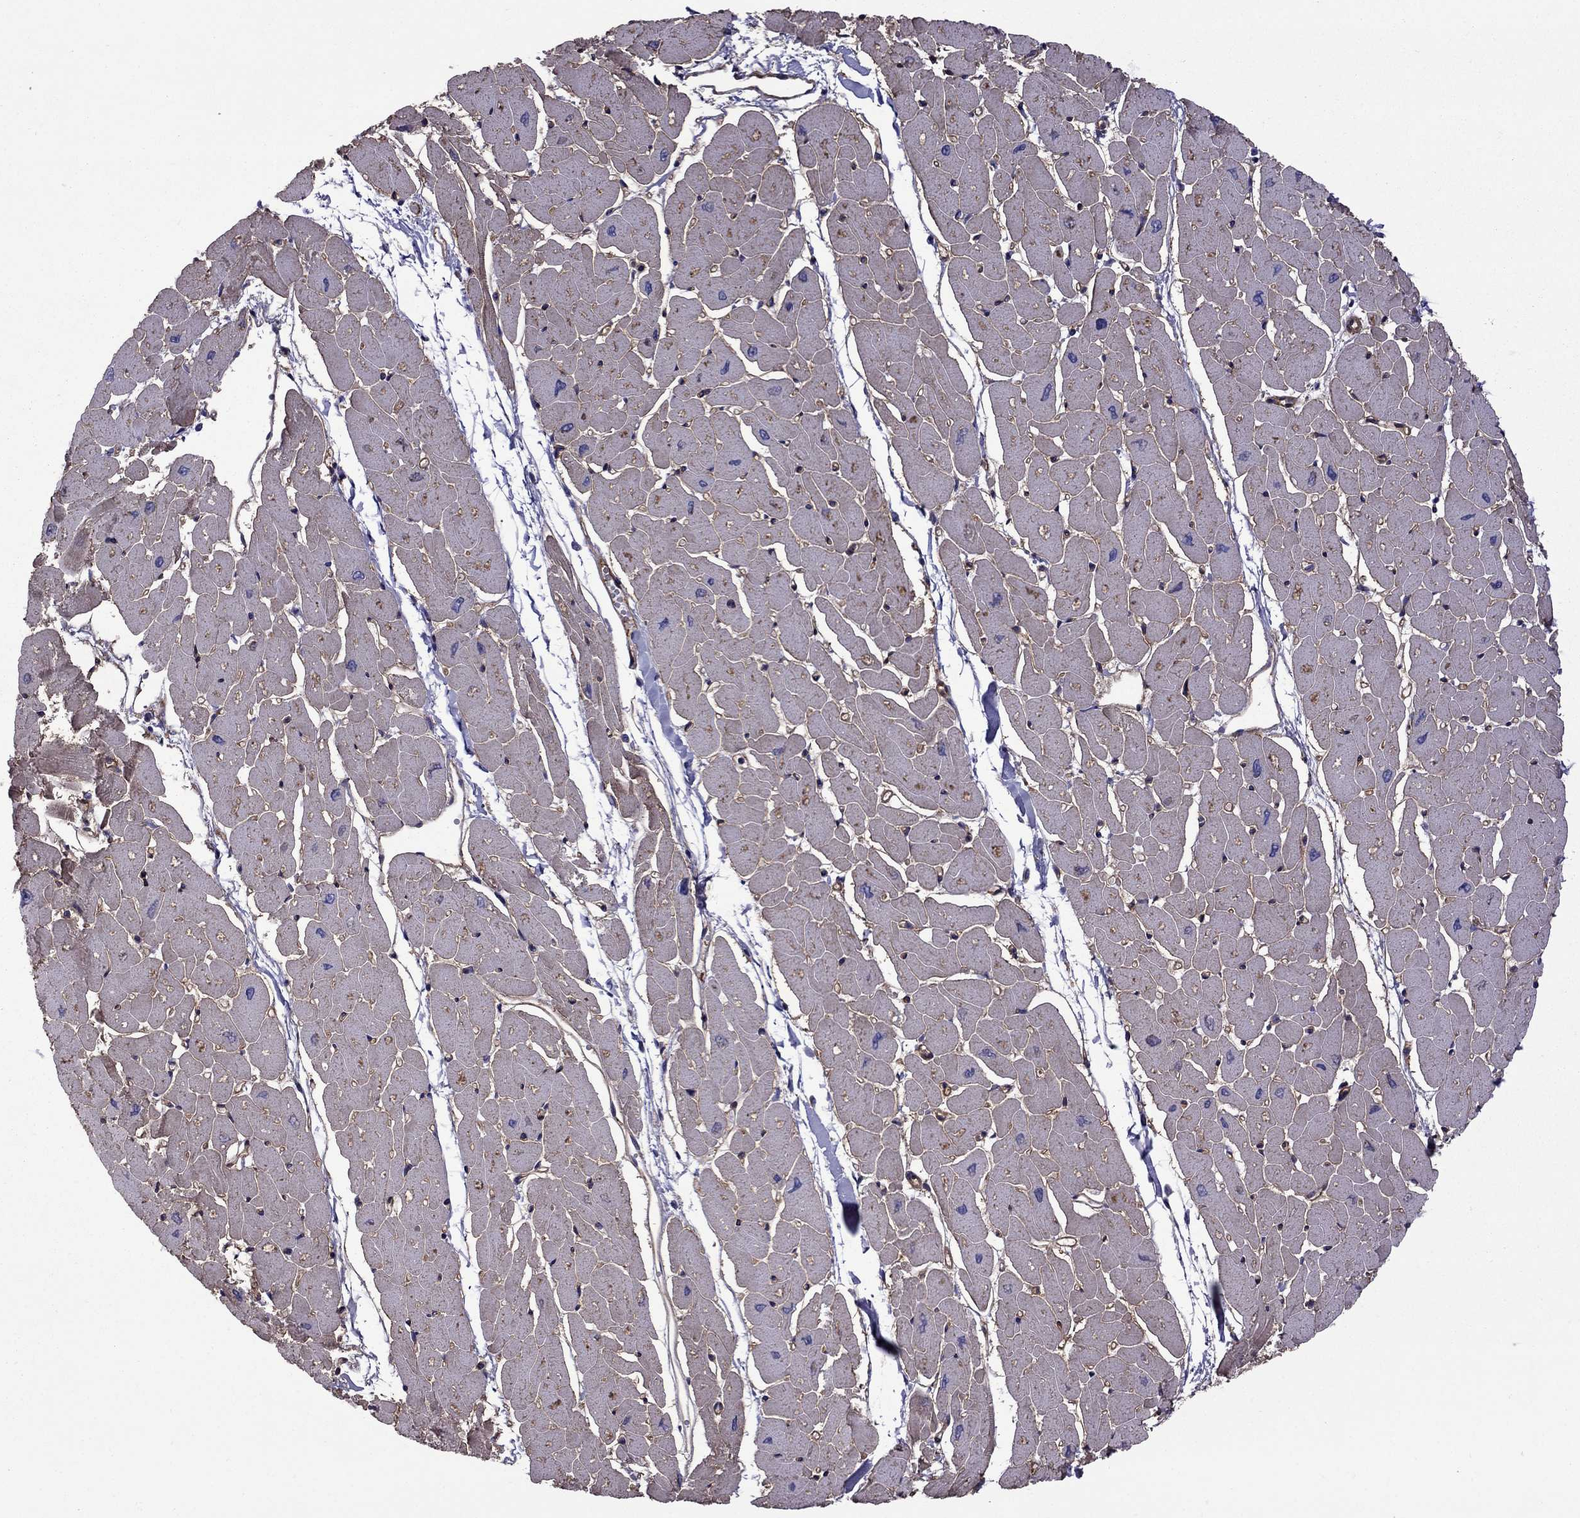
{"staining": {"intensity": "moderate", "quantity": "25%-75%", "location": "cytoplasmic/membranous"}, "tissue": "heart muscle", "cell_type": "Cardiomyocytes", "image_type": "normal", "snomed": [{"axis": "morphology", "description": "Normal tissue, NOS"}, {"axis": "topography", "description": "Heart"}], "caption": "This is a photomicrograph of immunohistochemistry staining of normal heart muscle, which shows moderate positivity in the cytoplasmic/membranous of cardiomyocytes.", "gene": "ITGB1", "patient": {"sex": "male", "age": 57}}